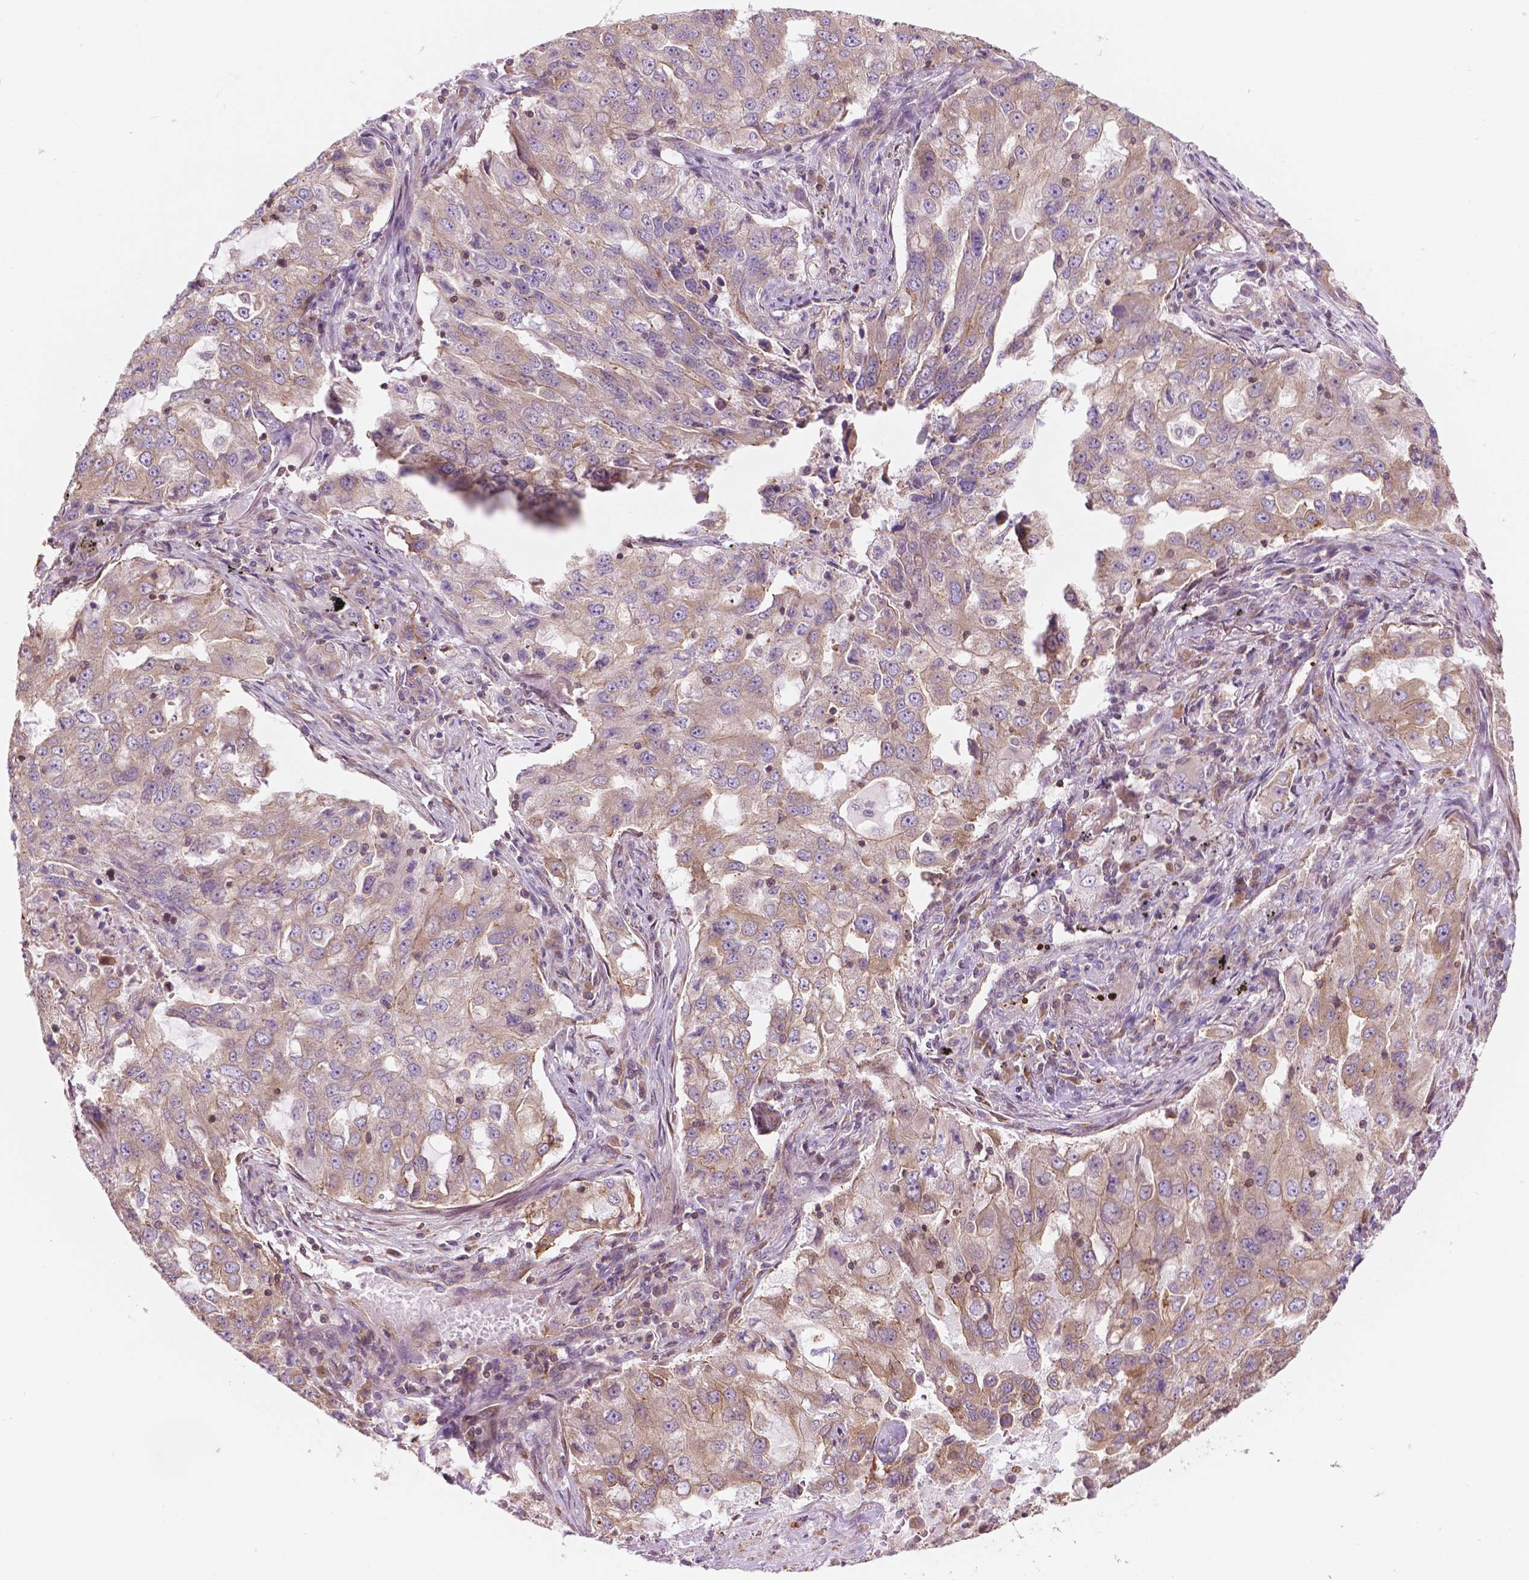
{"staining": {"intensity": "weak", "quantity": "25%-75%", "location": "cytoplasmic/membranous"}, "tissue": "lung cancer", "cell_type": "Tumor cells", "image_type": "cancer", "snomed": [{"axis": "morphology", "description": "Adenocarcinoma, NOS"}, {"axis": "topography", "description": "Lung"}], "caption": "Approximately 25%-75% of tumor cells in human lung cancer (adenocarcinoma) show weak cytoplasmic/membranous protein positivity as visualized by brown immunohistochemical staining.", "gene": "SURF4", "patient": {"sex": "female", "age": 61}}